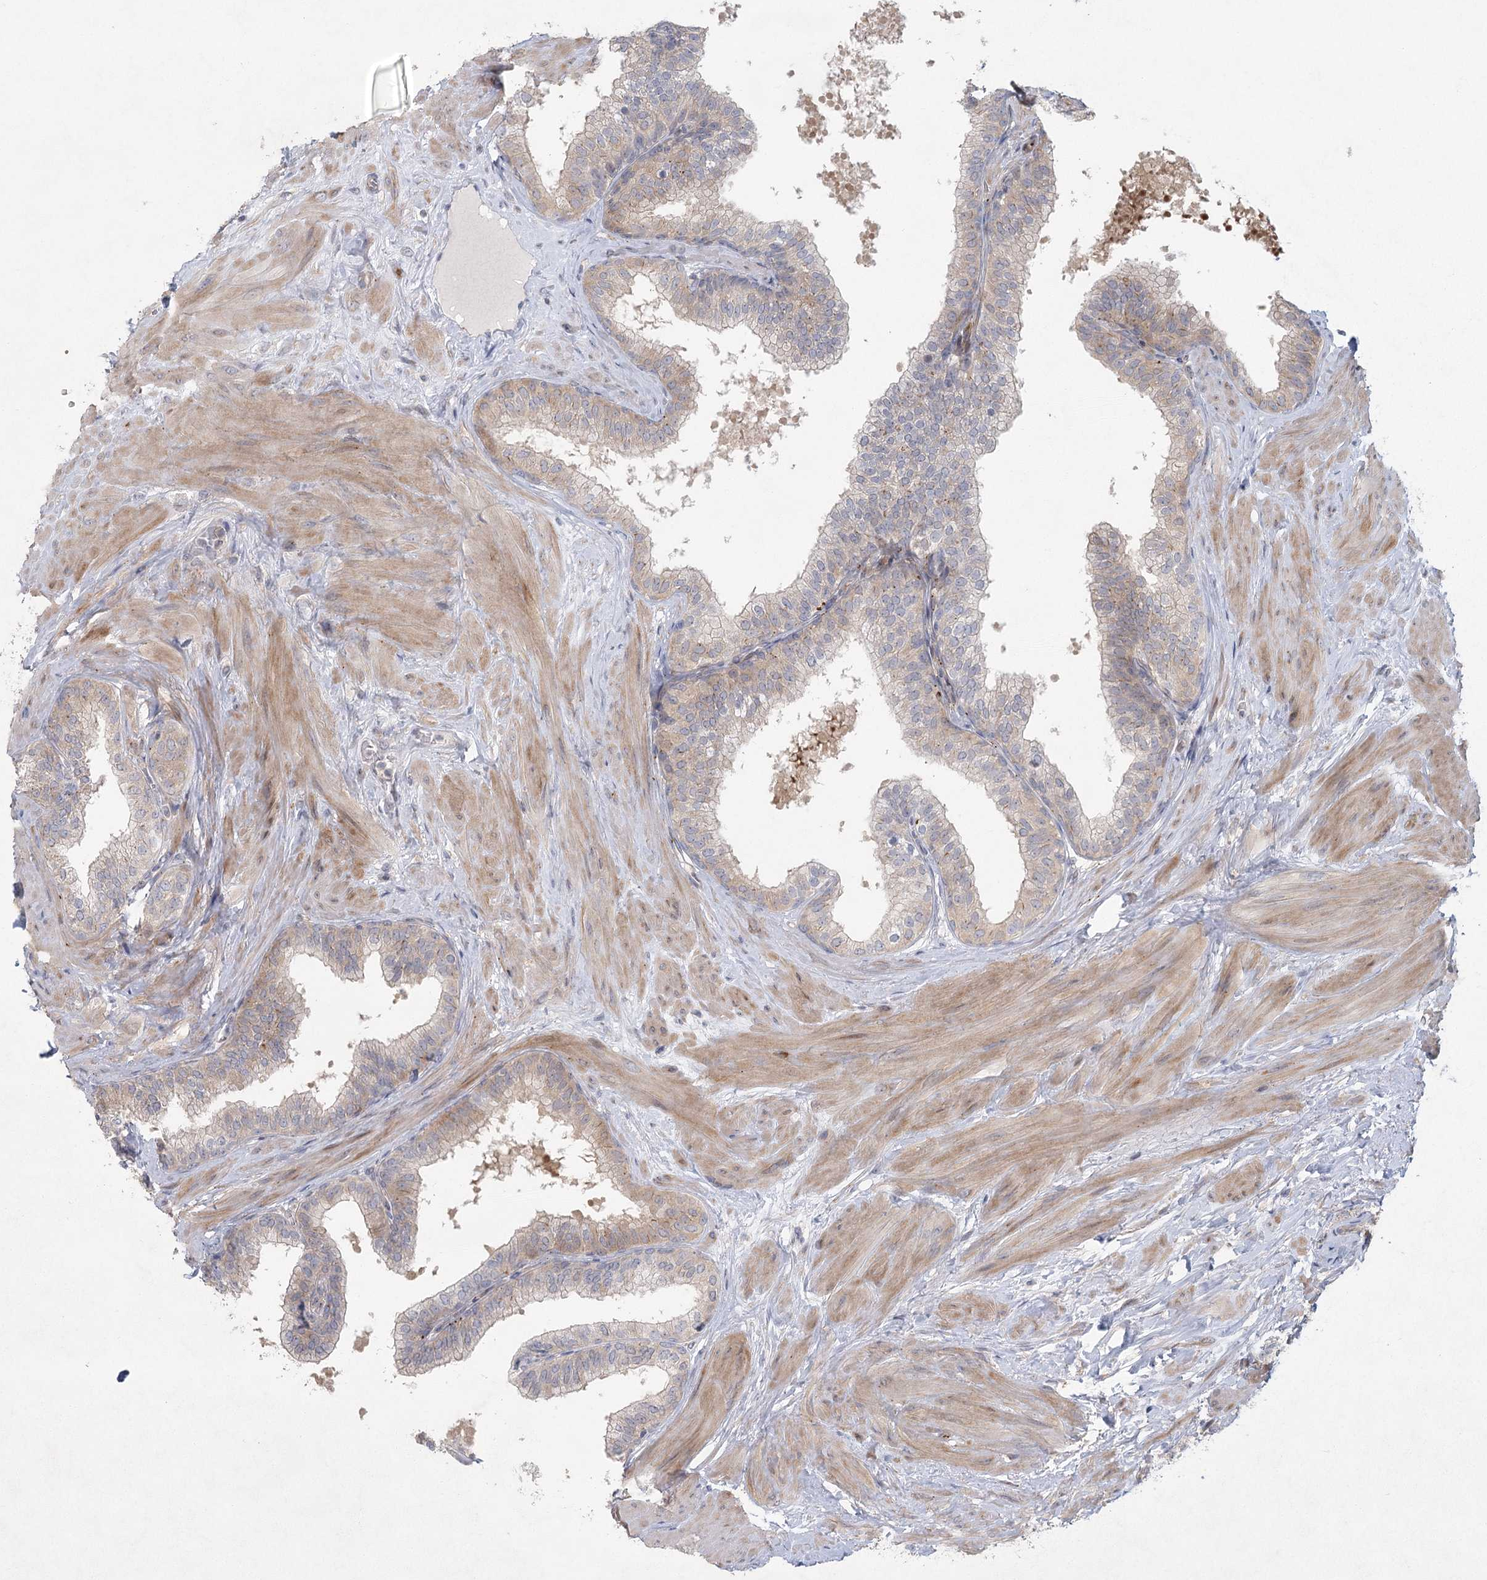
{"staining": {"intensity": "moderate", "quantity": "<25%", "location": "cytoplasmic/membranous"}, "tissue": "prostate", "cell_type": "Glandular cells", "image_type": "normal", "snomed": [{"axis": "morphology", "description": "Normal tissue, NOS"}, {"axis": "topography", "description": "Prostate"}], "caption": "A brown stain highlights moderate cytoplasmic/membranous staining of a protein in glandular cells of normal human prostate. (brown staining indicates protein expression, while blue staining denotes nuclei).", "gene": "FAM110C", "patient": {"sex": "male", "age": 60}}